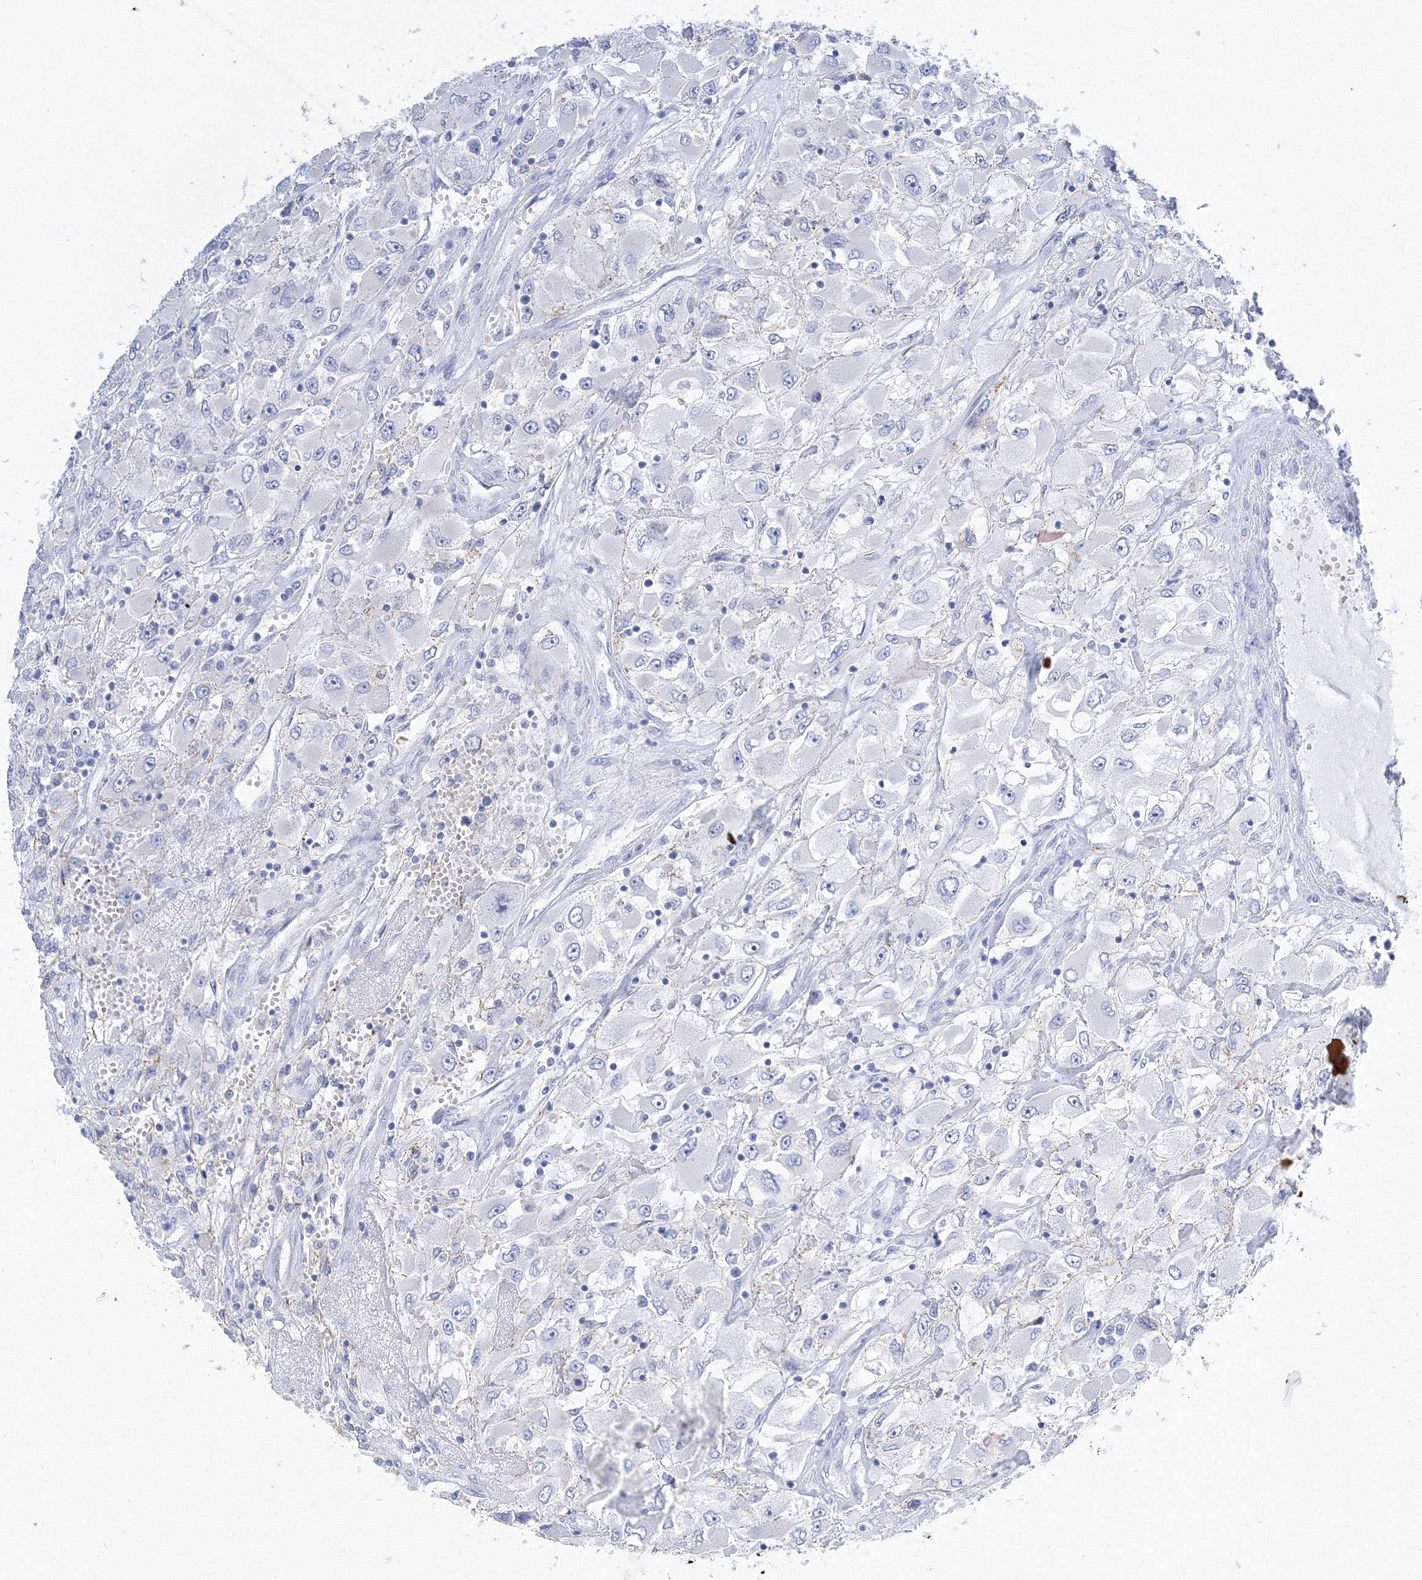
{"staining": {"intensity": "negative", "quantity": "none", "location": "none"}, "tissue": "renal cancer", "cell_type": "Tumor cells", "image_type": "cancer", "snomed": [{"axis": "morphology", "description": "Adenocarcinoma, NOS"}, {"axis": "topography", "description": "Kidney"}], "caption": "A micrograph of human renal cancer is negative for staining in tumor cells.", "gene": "AASDH", "patient": {"sex": "female", "age": 52}}